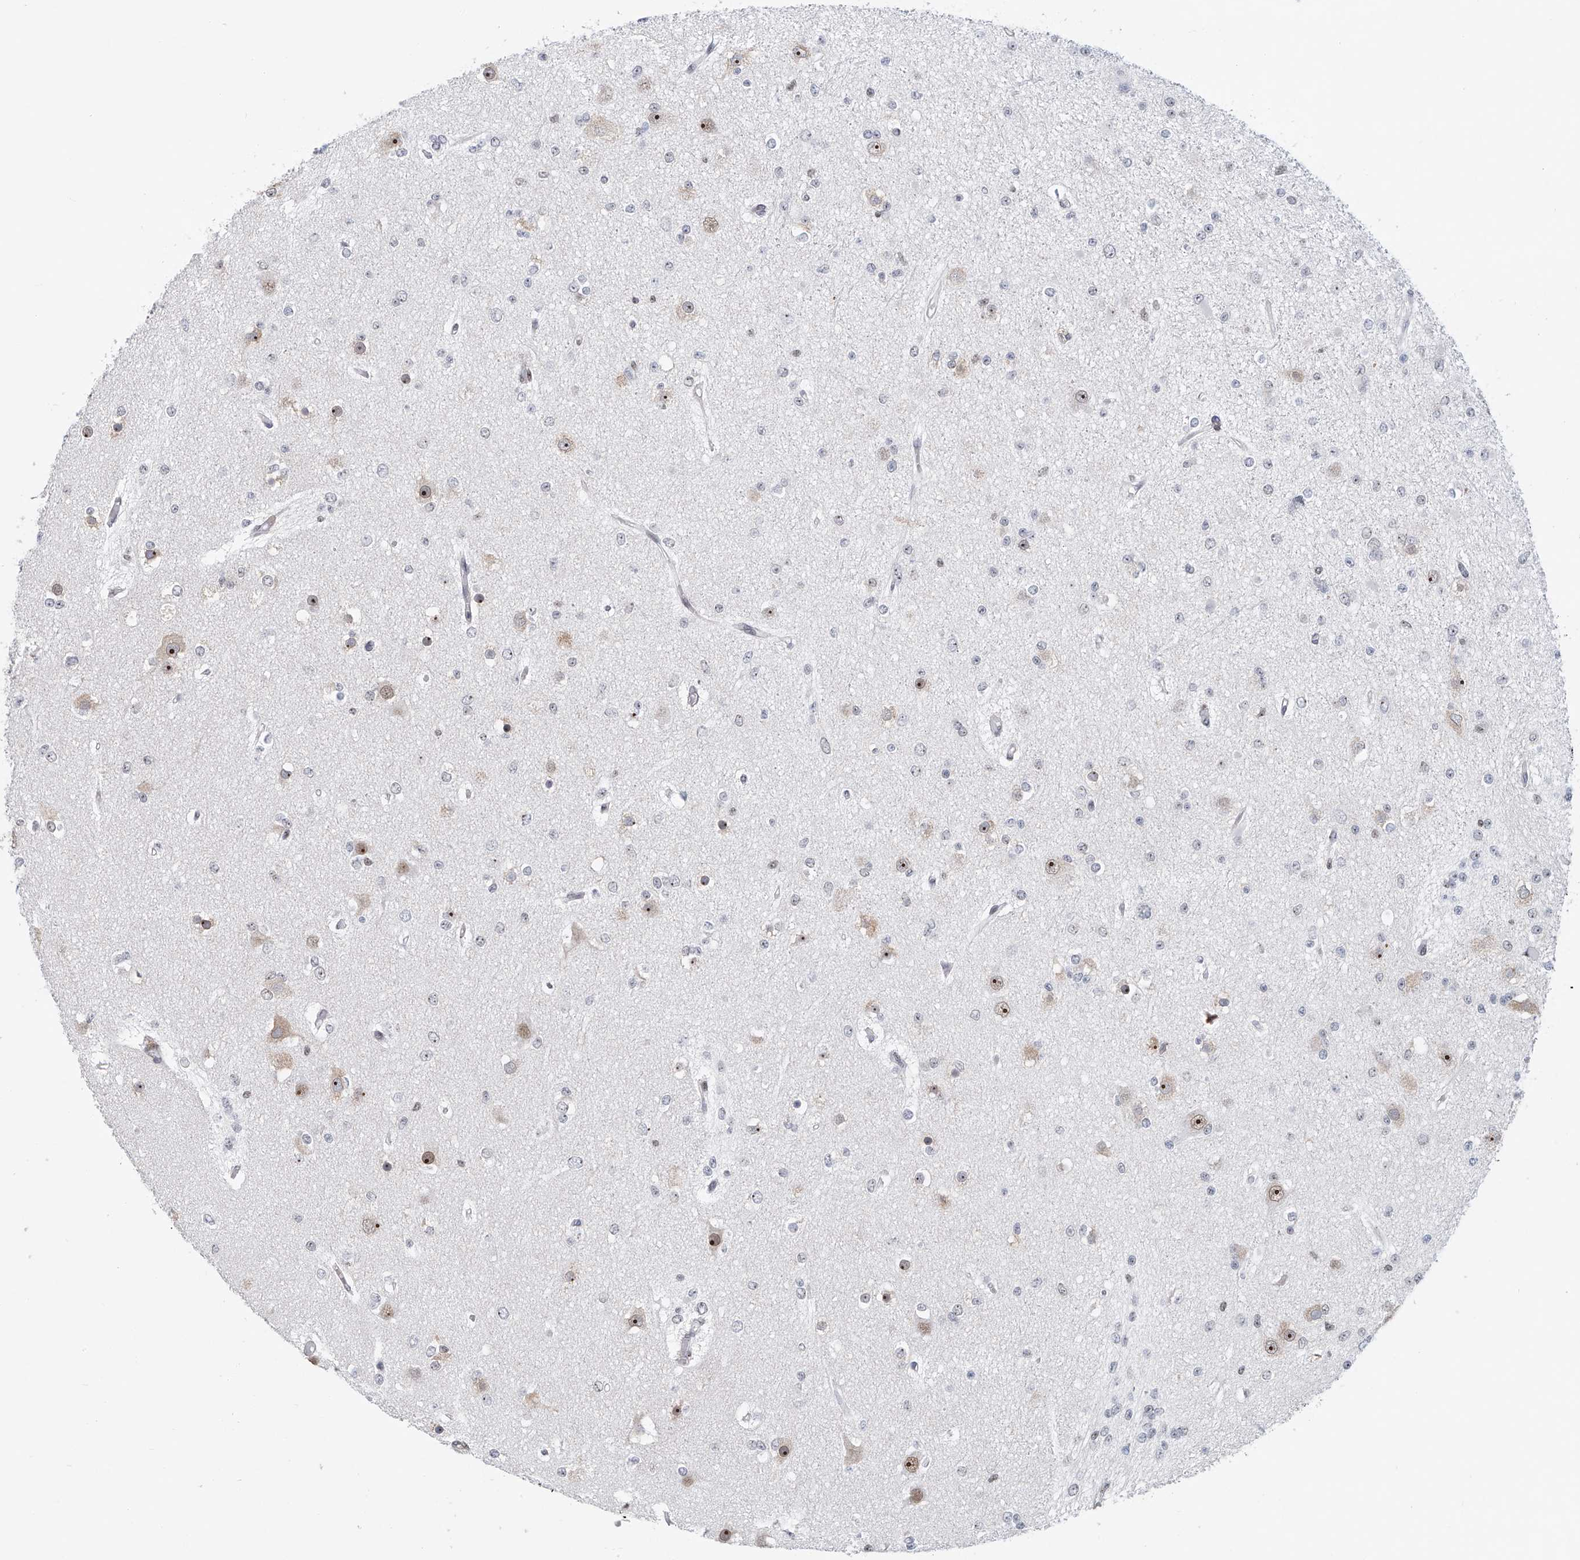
{"staining": {"intensity": "negative", "quantity": "none", "location": "none"}, "tissue": "glioma", "cell_type": "Tumor cells", "image_type": "cancer", "snomed": [{"axis": "morphology", "description": "Glioma, malignant, Low grade"}, {"axis": "topography", "description": "Brain"}], "caption": "Histopathology image shows no significant protein positivity in tumor cells of glioma.", "gene": "PRUNE2", "patient": {"sex": "female", "age": 22}}